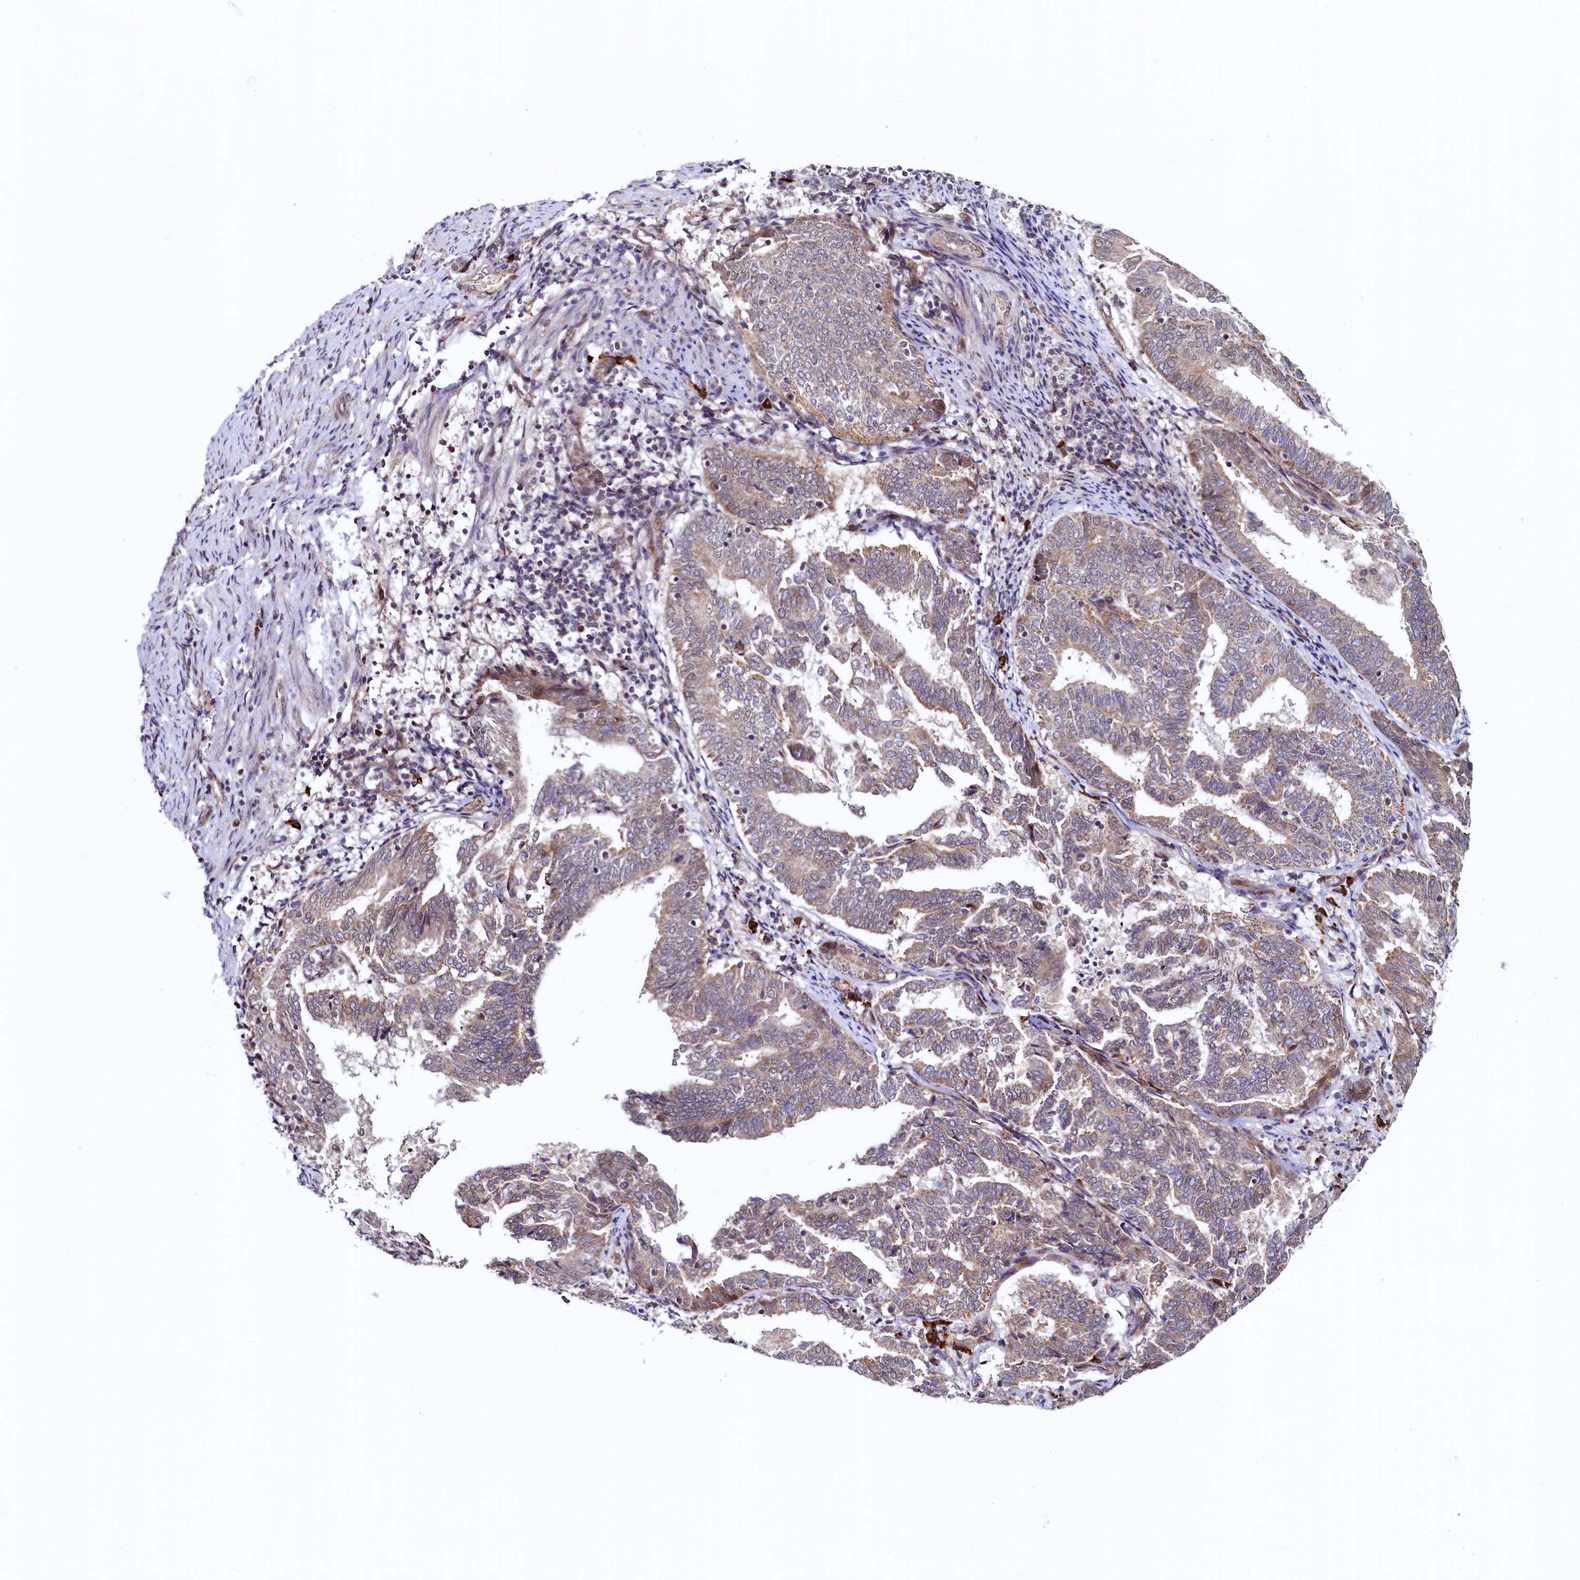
{"staining": {"intensity": "weak", "quantity": ">75%", "location": "cytoplasmic/membranous"}, "tissue": "endometrial cancer", "cell_type": "Tumor cells", "image_type": "cancer", "snomed": [{"axis": "morphology", "description": "Adenocarcinoma, NOS"}, {"axis": "topography", "description": "Endometrium"}], "caption": "IHC of human adenocarcinoma (endometrial) demonstrates low levels of weak cytoplasmic/membranous expression in about >75% of tumor cells.", "gene": "RBFA", "patient": {"sex": "female", "age": 80}}